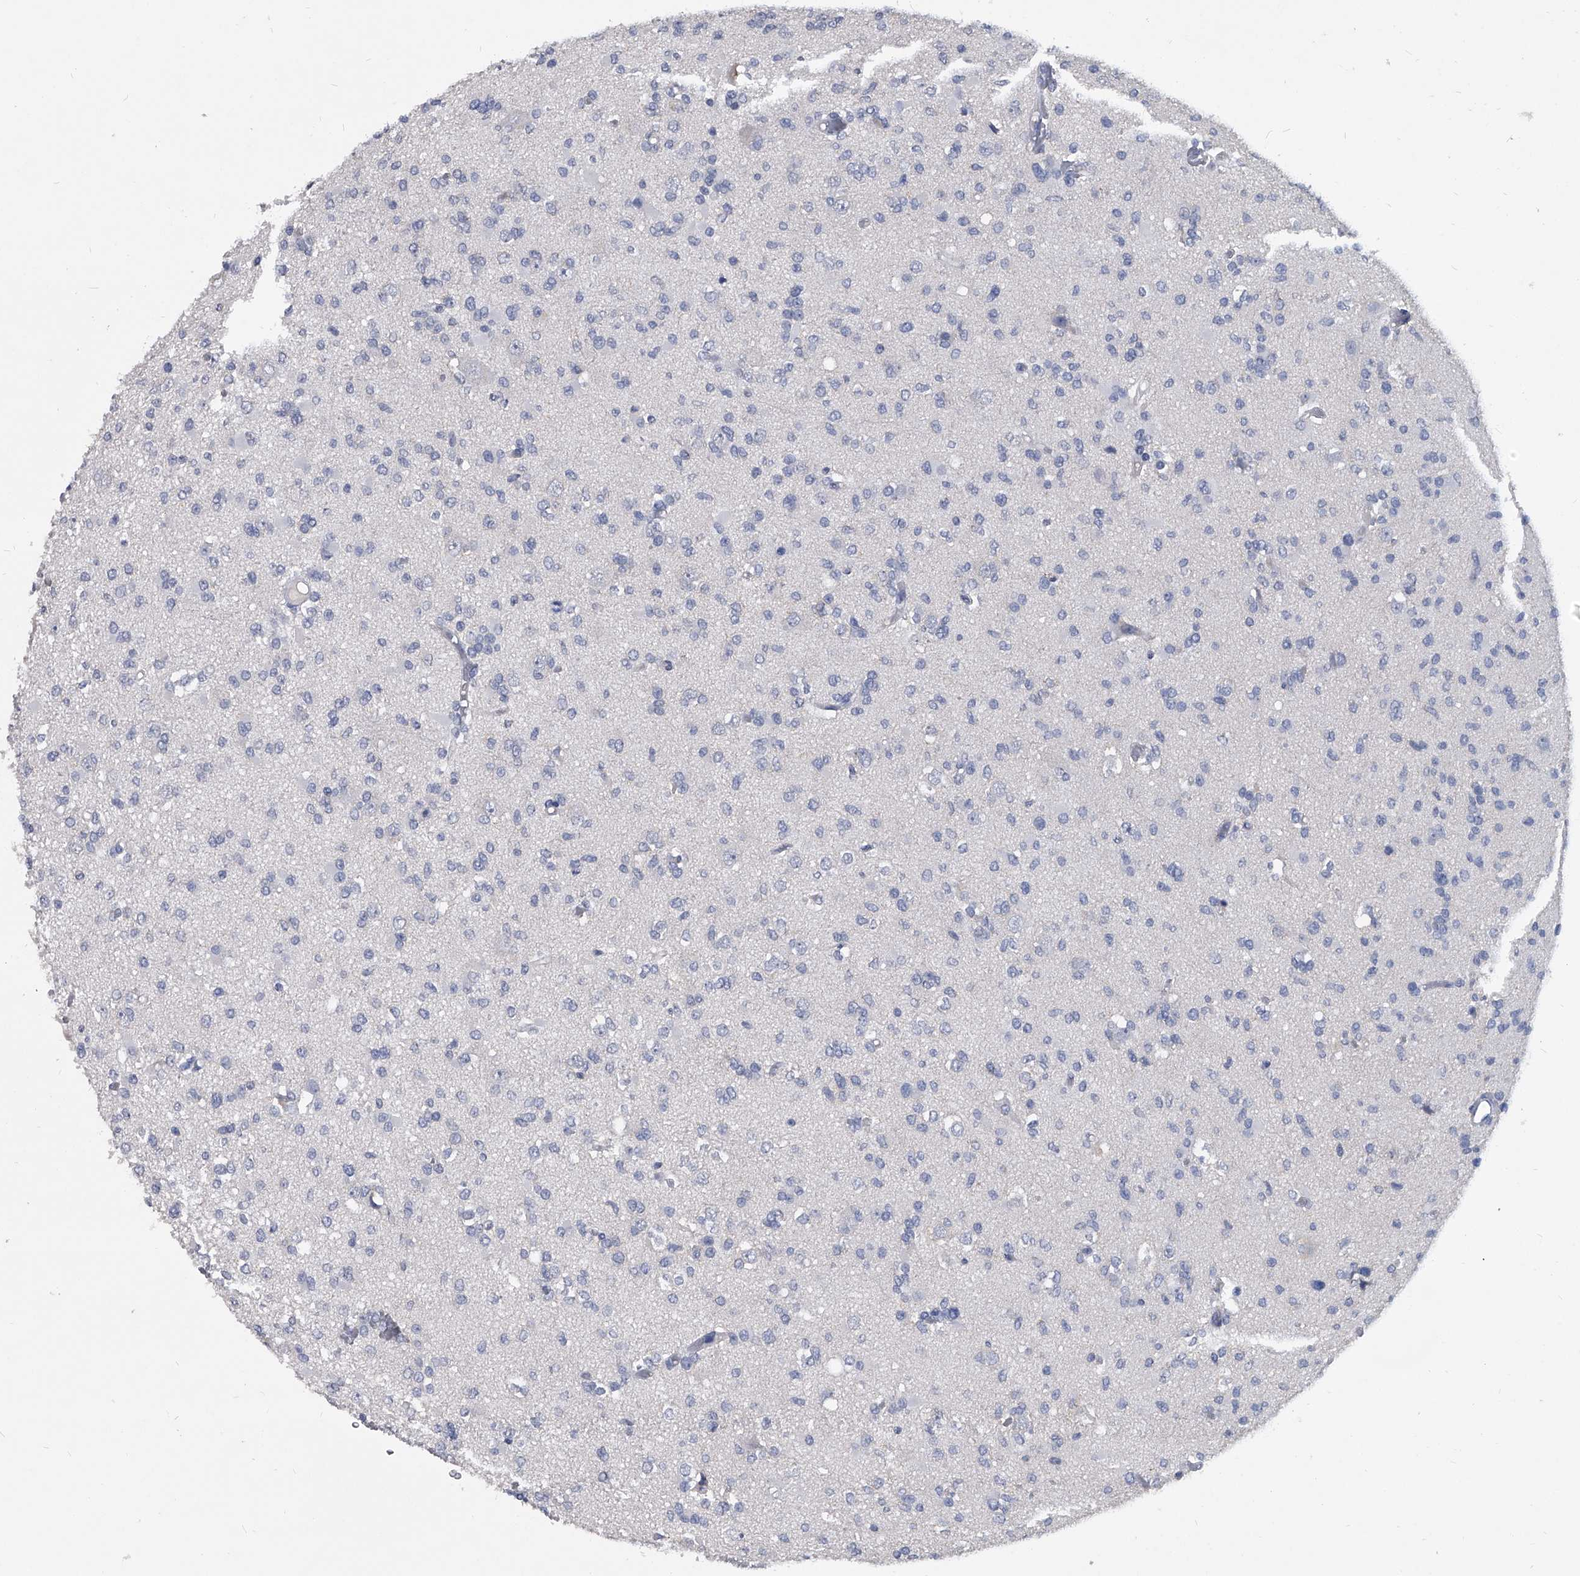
{"staining": {"intensity": "negative", "quantity": "none", "location": "none"}, "tissue": "glioma", "cell_type": "Tumor cells", "image_type": "cancer", "snomed": [{"axis": "morphology", "description": "Glioma, malignant, Low grade"}, {"axis": "topography", "description": "Brain"}], "caption": "Immunohistochemistry (IHC) of human glioma exhibits no positivity in tumor cells.", "gene": "BCAS1", "patient": {"sex": "female", "age": 22}}